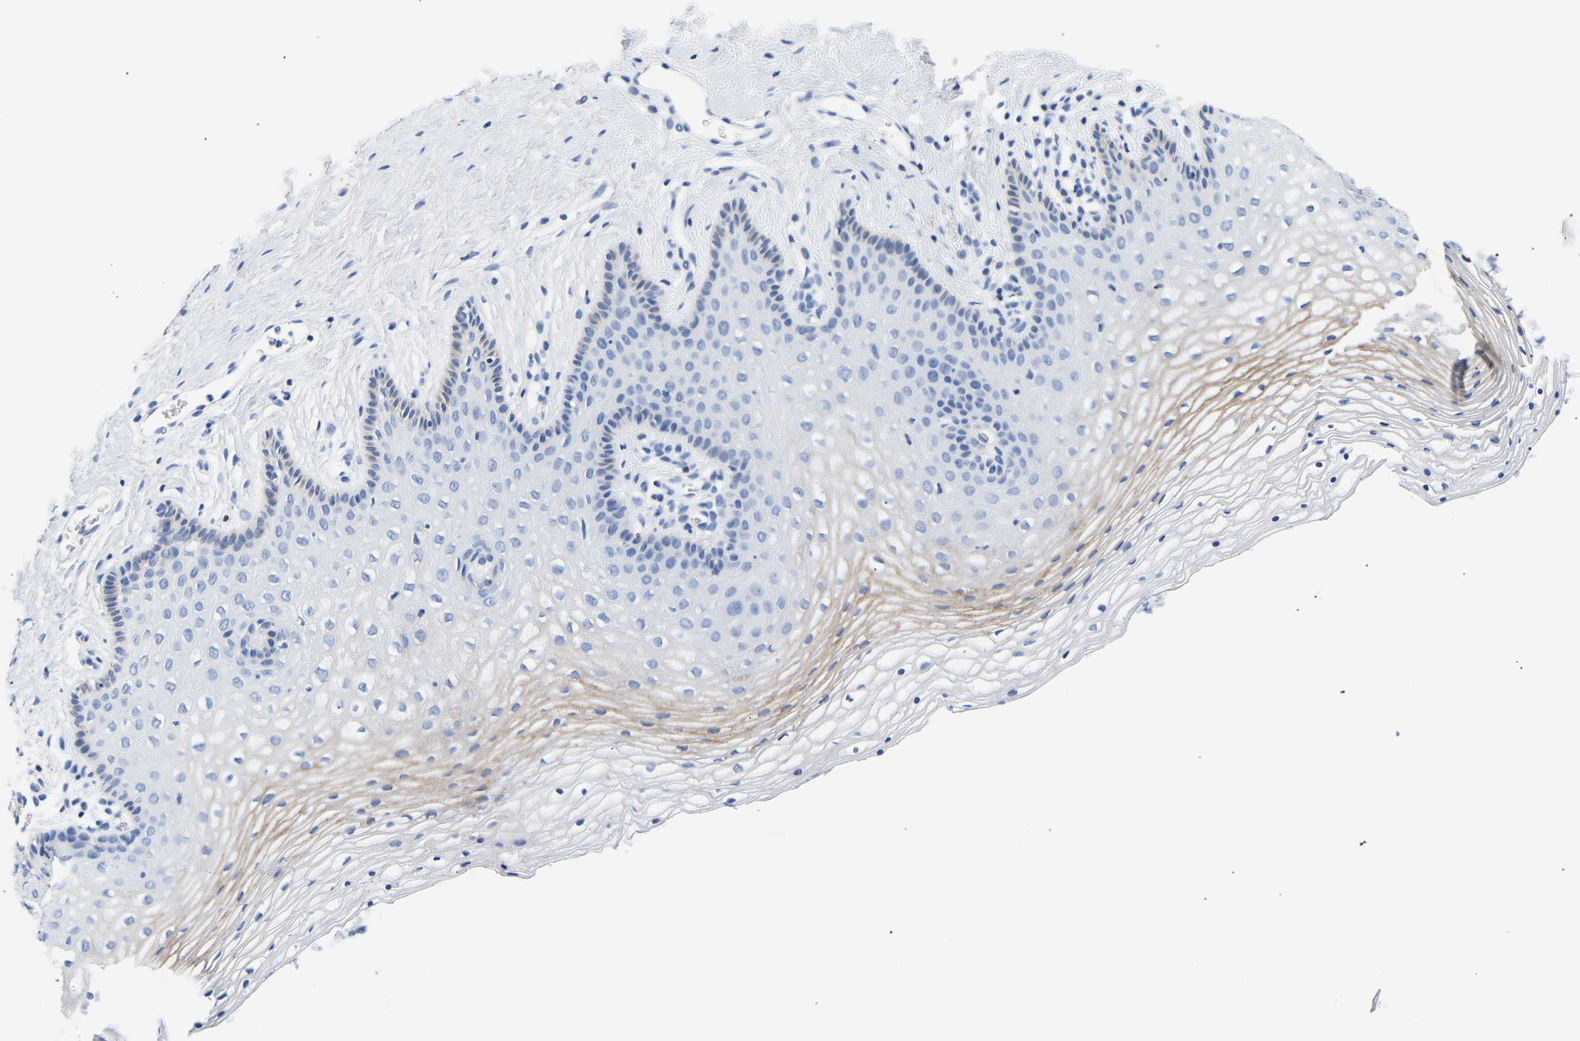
{"staining": {"intensity": "moderate", "quantity": "<25%", "location": "cytoplasmic/membranous"}, "tissue": "vagina", "cell_type": "Squamous epithelial cells", "image_type": "normal", "snomed": [{"axis": "morphology", "description": "Normal tissue, NOS"}, {"axis": "topography", "description": "Vagina"}], "caption": "Vagina stained with immunohistochemistry exhibits moderate cytoplasmic/membranous staining in about <25% of squamous epithelial cells.", "gene": "SPINK2", "patient": {"sex": "female", "age": 32}}